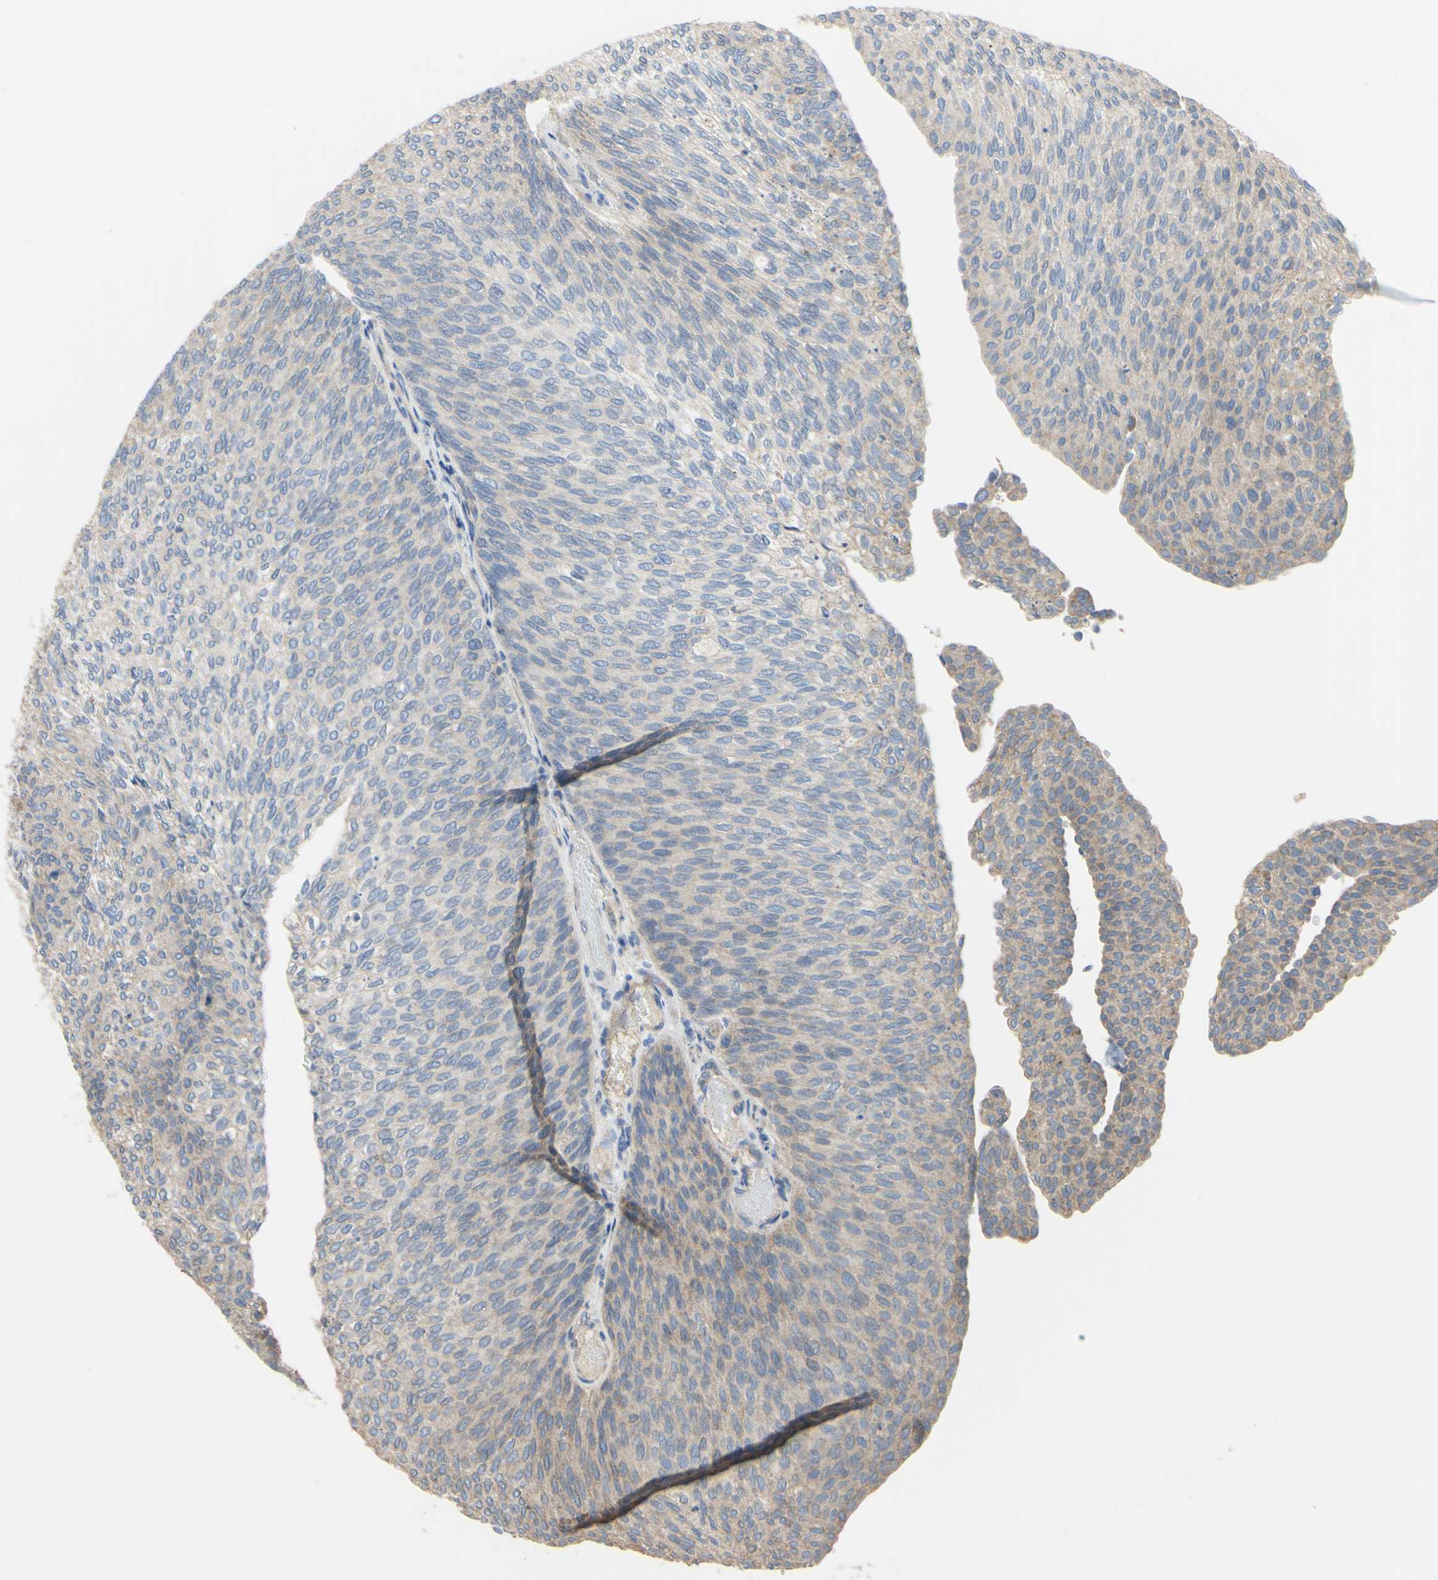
{"staining": {"intensity": "weak", "quantity": "<25%", "location": "cytoplasmic/membranous"}, "tissue": "urothelial cancer", "cell_type": "Tumor cells", "image_type": "cancer", "snomed": [{"axis": "morphology", "description": "Urothelial carcinoma, Low grade"}, {"axis": "topography", "description": "Urinary bladder"}], "caption": "Urothelial carcinoma (low-grade) stained for a protein using immunohistochemistry shows no positivity tumor cells.", "gene": "BECN1", "patient": {"sex": "female", "age": 79}}